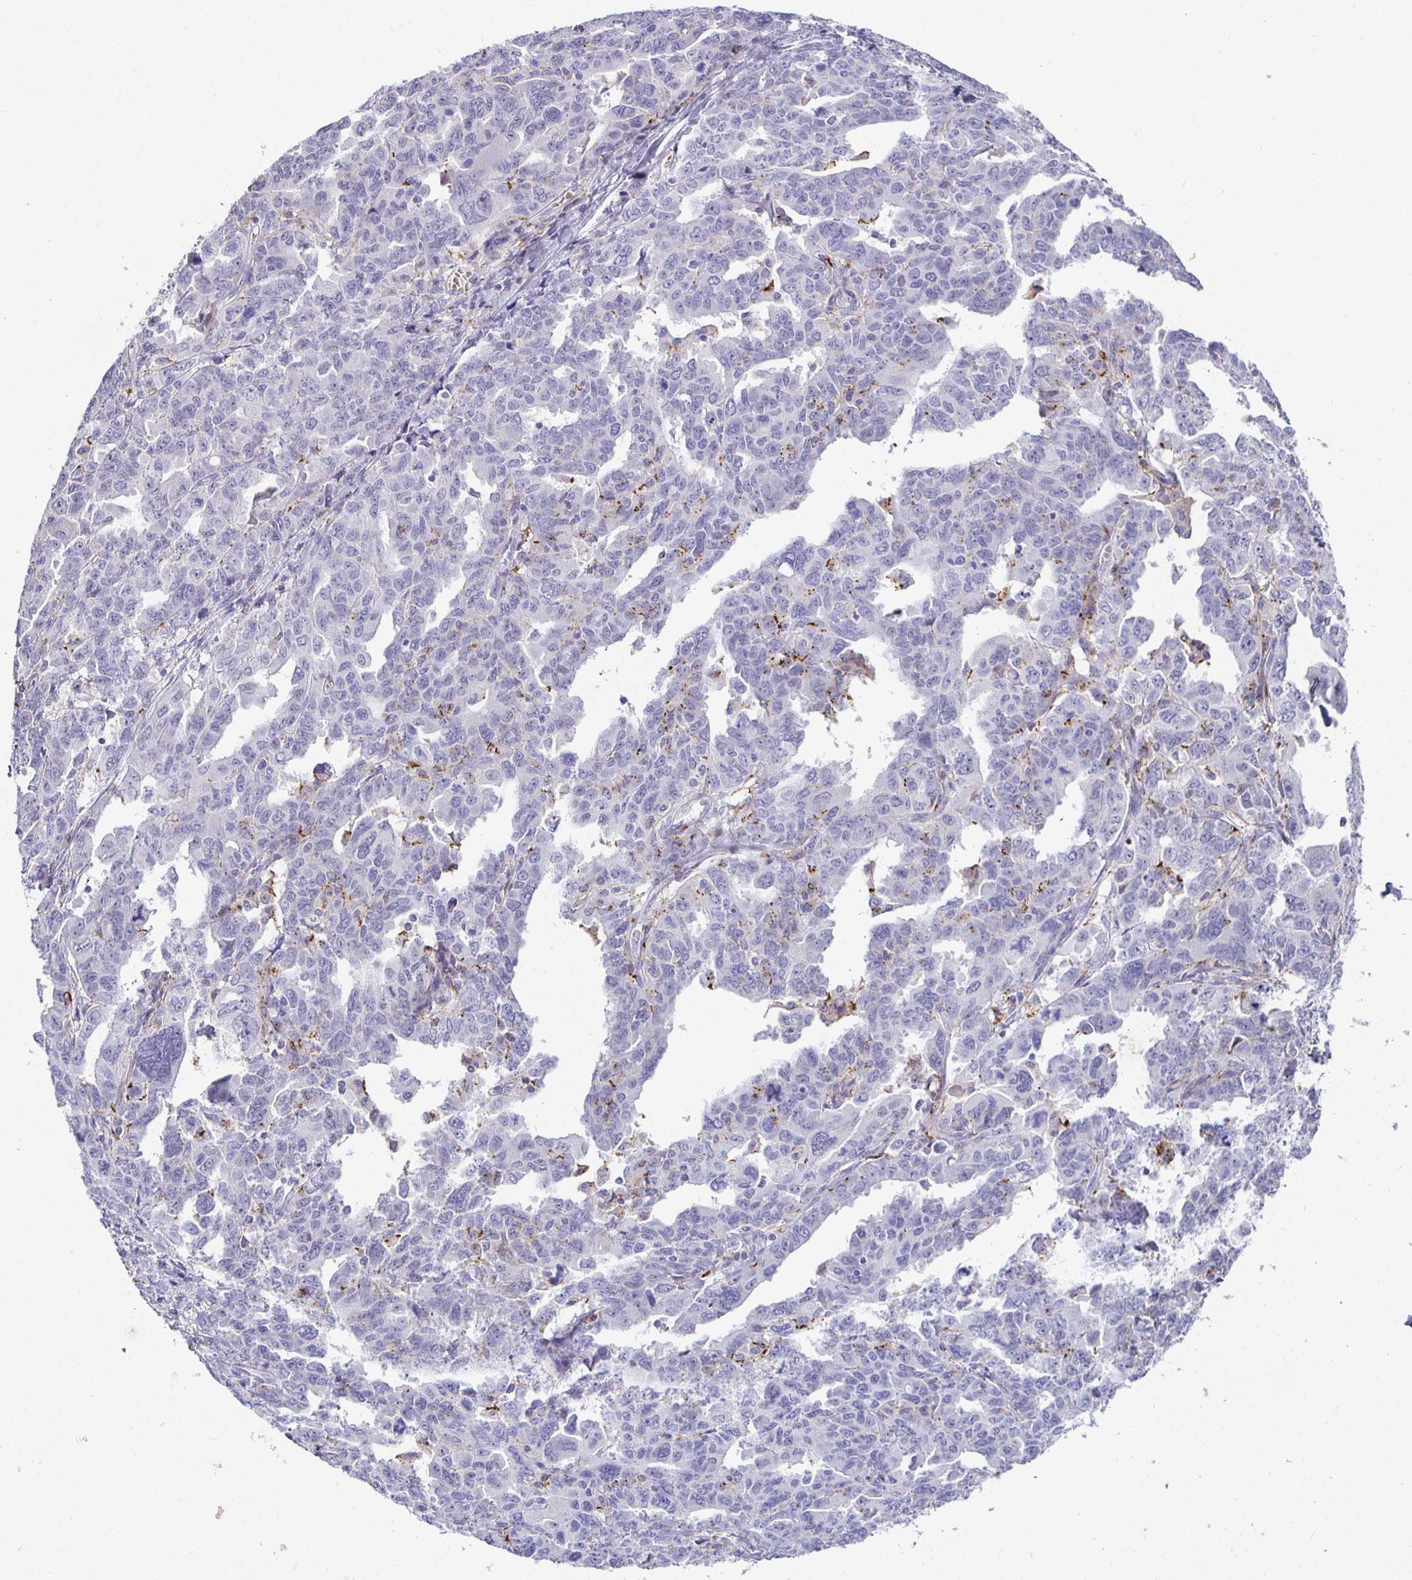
{"staining": {"intensity": "negative", "quantity": "none", "location": "none"}, "tissue": "ovarian cancer", "cell_type": "Tumor cells", "image_type": "cancer", "snomed": [{"axis": "morphology", "description": "Adenocarcinoma, NOS"}, {"axis": "morphology", "description": "Carcinoma, endometroid"}, {"axis": "topography", "description": "Ovary"}], "caption": "Ovarian adenocarcinoma stained for a protein using immunohistochemistry demonstrates no expression tumor cells.", "gene": "SIRPA", "patient": {"sex": "female", "age": 72}}